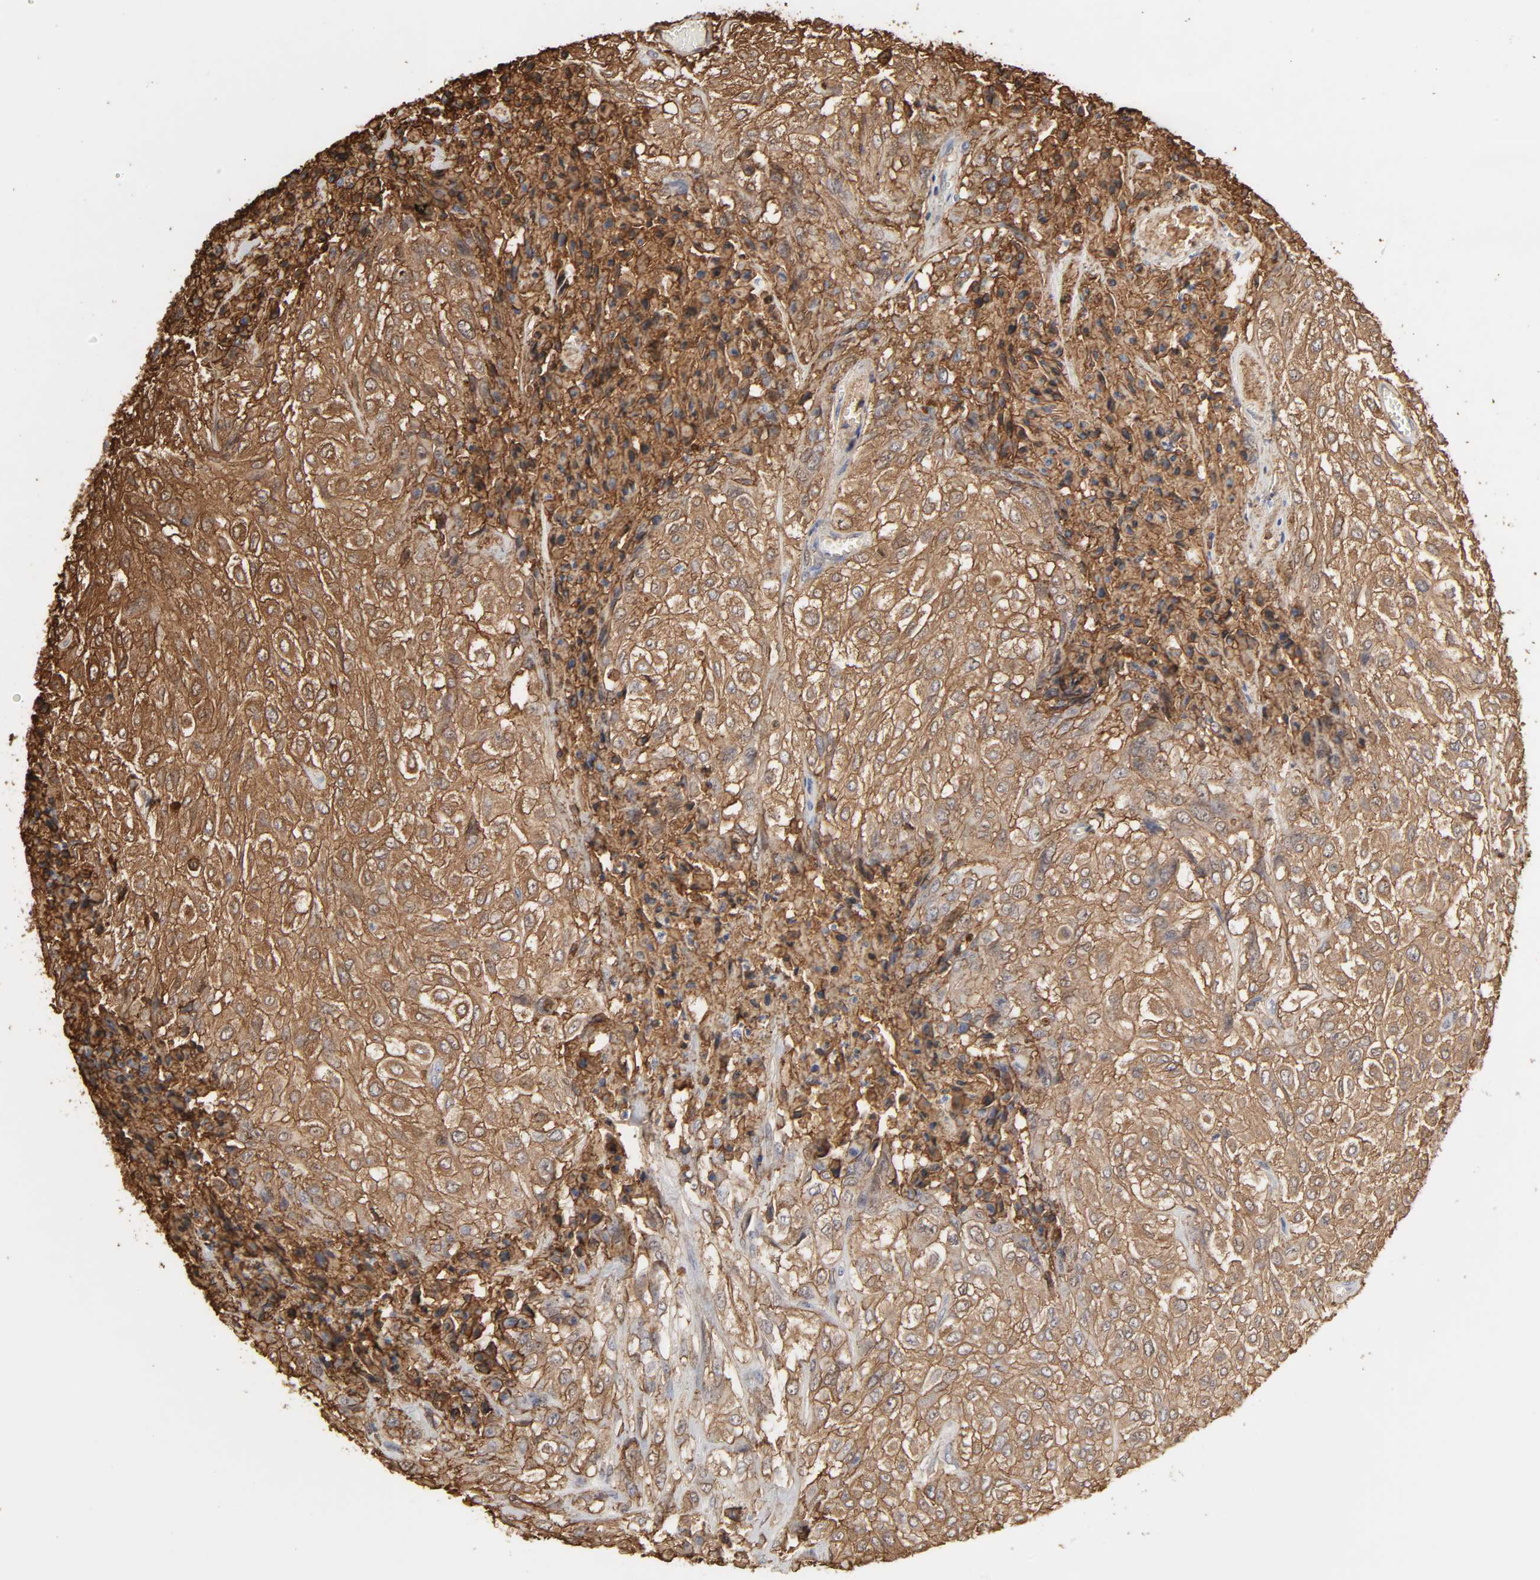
{"staining": {"intensity": "moderate", "quantity": ">75%", "location": "cytoplasmic/membranous"}, "tissue": "urothelial cancer", "cell_type": "Tumor cells", "image_type": "cancer", "snomed": [{"axis": "morphology", "description": "Urothelial carcinoma, High grade"}, {"axis": "topography", "description": "Urinary bladder"}], "caption": "Immunohistochemical staining of urothelial carcinoma (high-grade) reveals medium levels of moderate cytoplasmic/membranous protein expression in approximately >75% of tumor cells.", "gene": "ANXA2", "patient": {"sex": "male", "age": 57}}